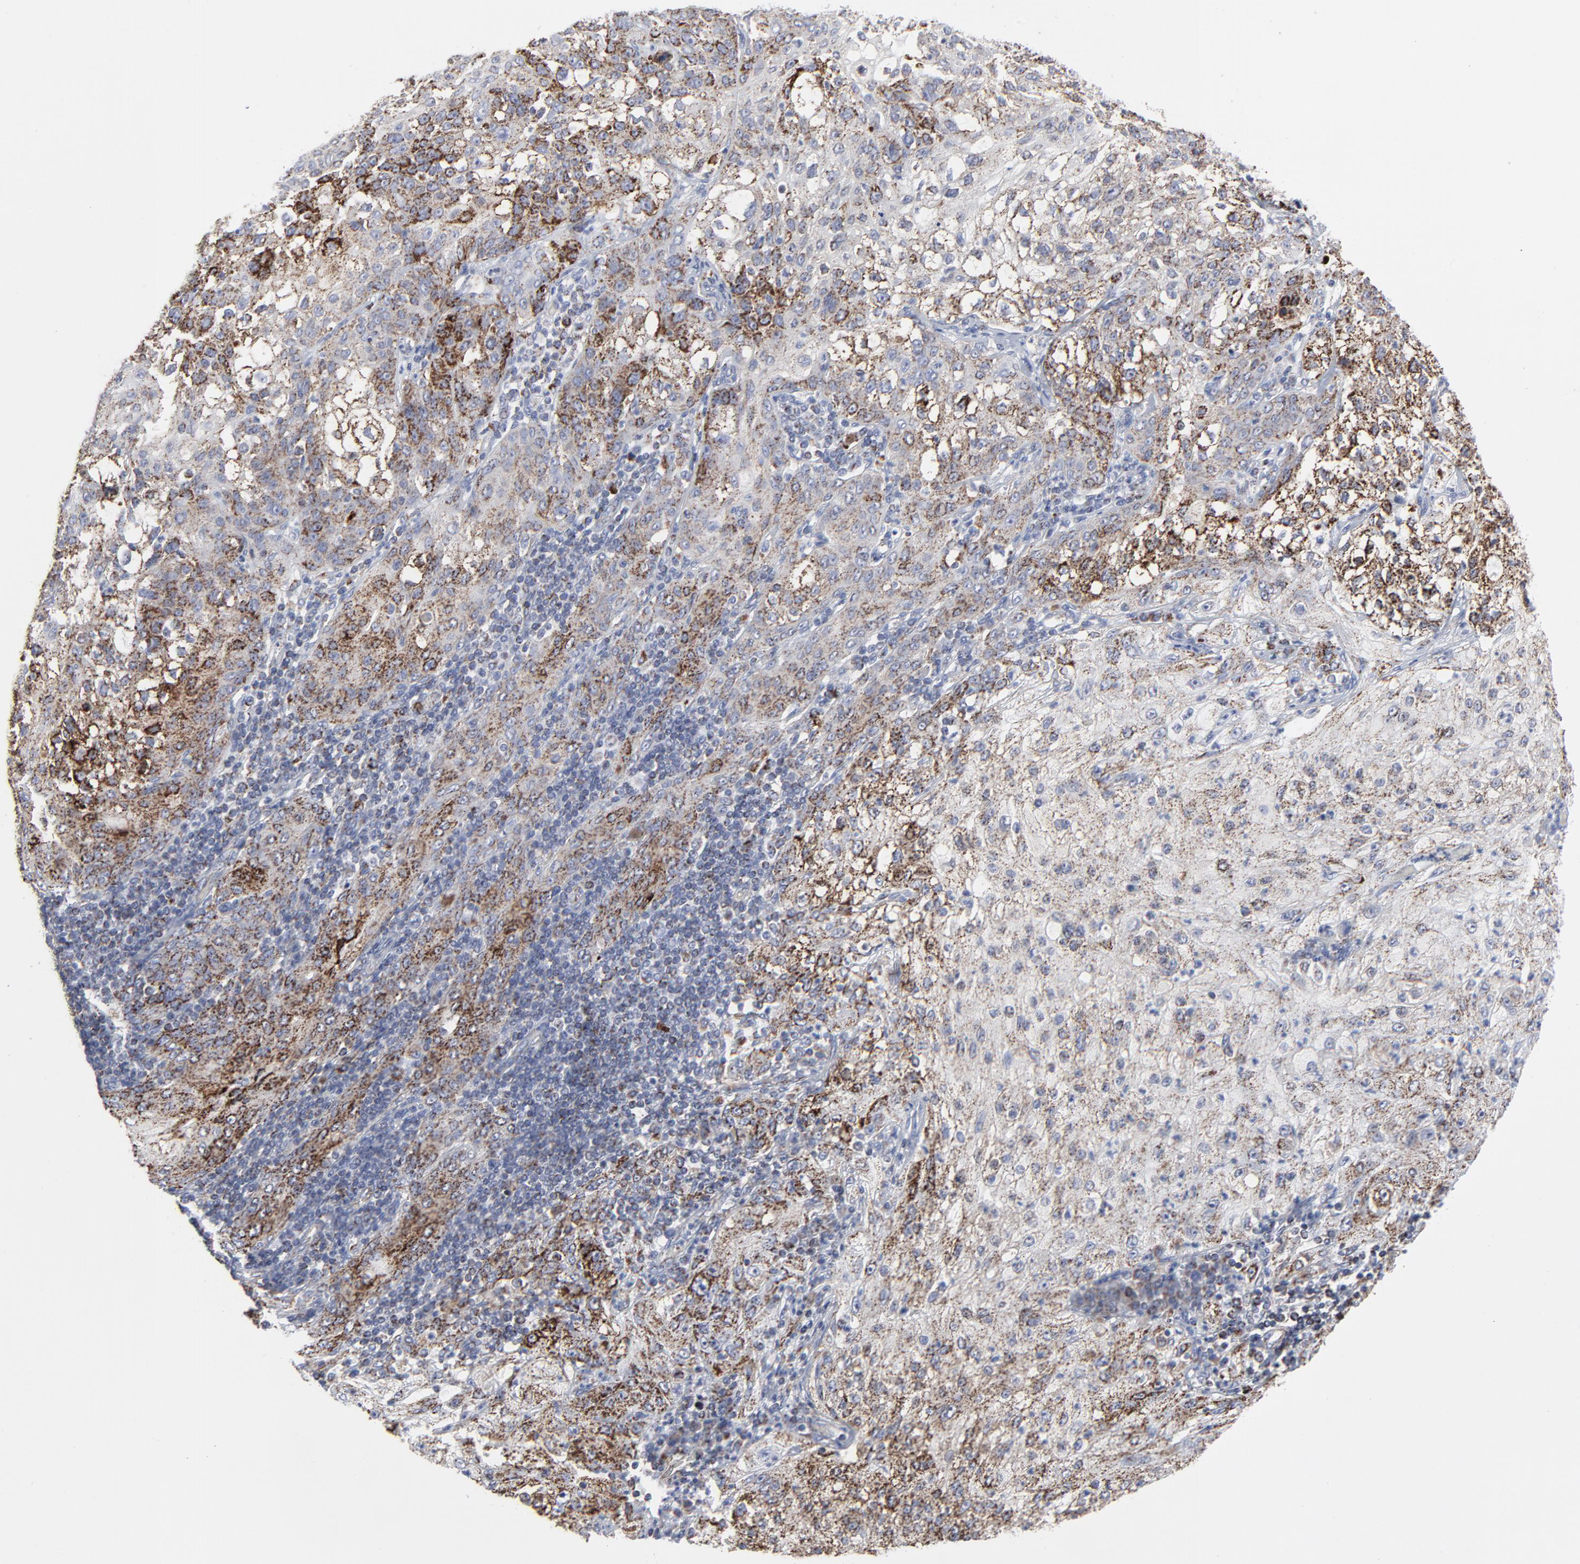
{"staining": {"intensity": "moderate", "quantity": "<25%", "location": "cytoplasmic/membranous"}, "tissue": "lung cancer", "cell_type": "Tumor cells", "image_type": "cancer", "snomed": [{"axis": "morphology", "description": "Inflammation, NOS"}, {"axis": "morphology", "description": "Squamous cell carcinoma, NOS"}, {"axis": "topography", "description": "Lymph node"}, {"axis": "topography", "description": "Soft tissue"}, {"axis": "topography", "description": "Lung"}], "caption": "The micrograph exhibits a brown stain indicating the presence of a protein in the cytoplasmic/membranous of tumor cells in squamous cell carcinoma (lung). The staining was performed using DAB (3,3'-diaminobenzidine), with brown indicating positive protein expression. Nuclei are stained blue with hematoxylin.", "gene": "TXNRD2", "patient": {"sex": "male", "age": 66}}